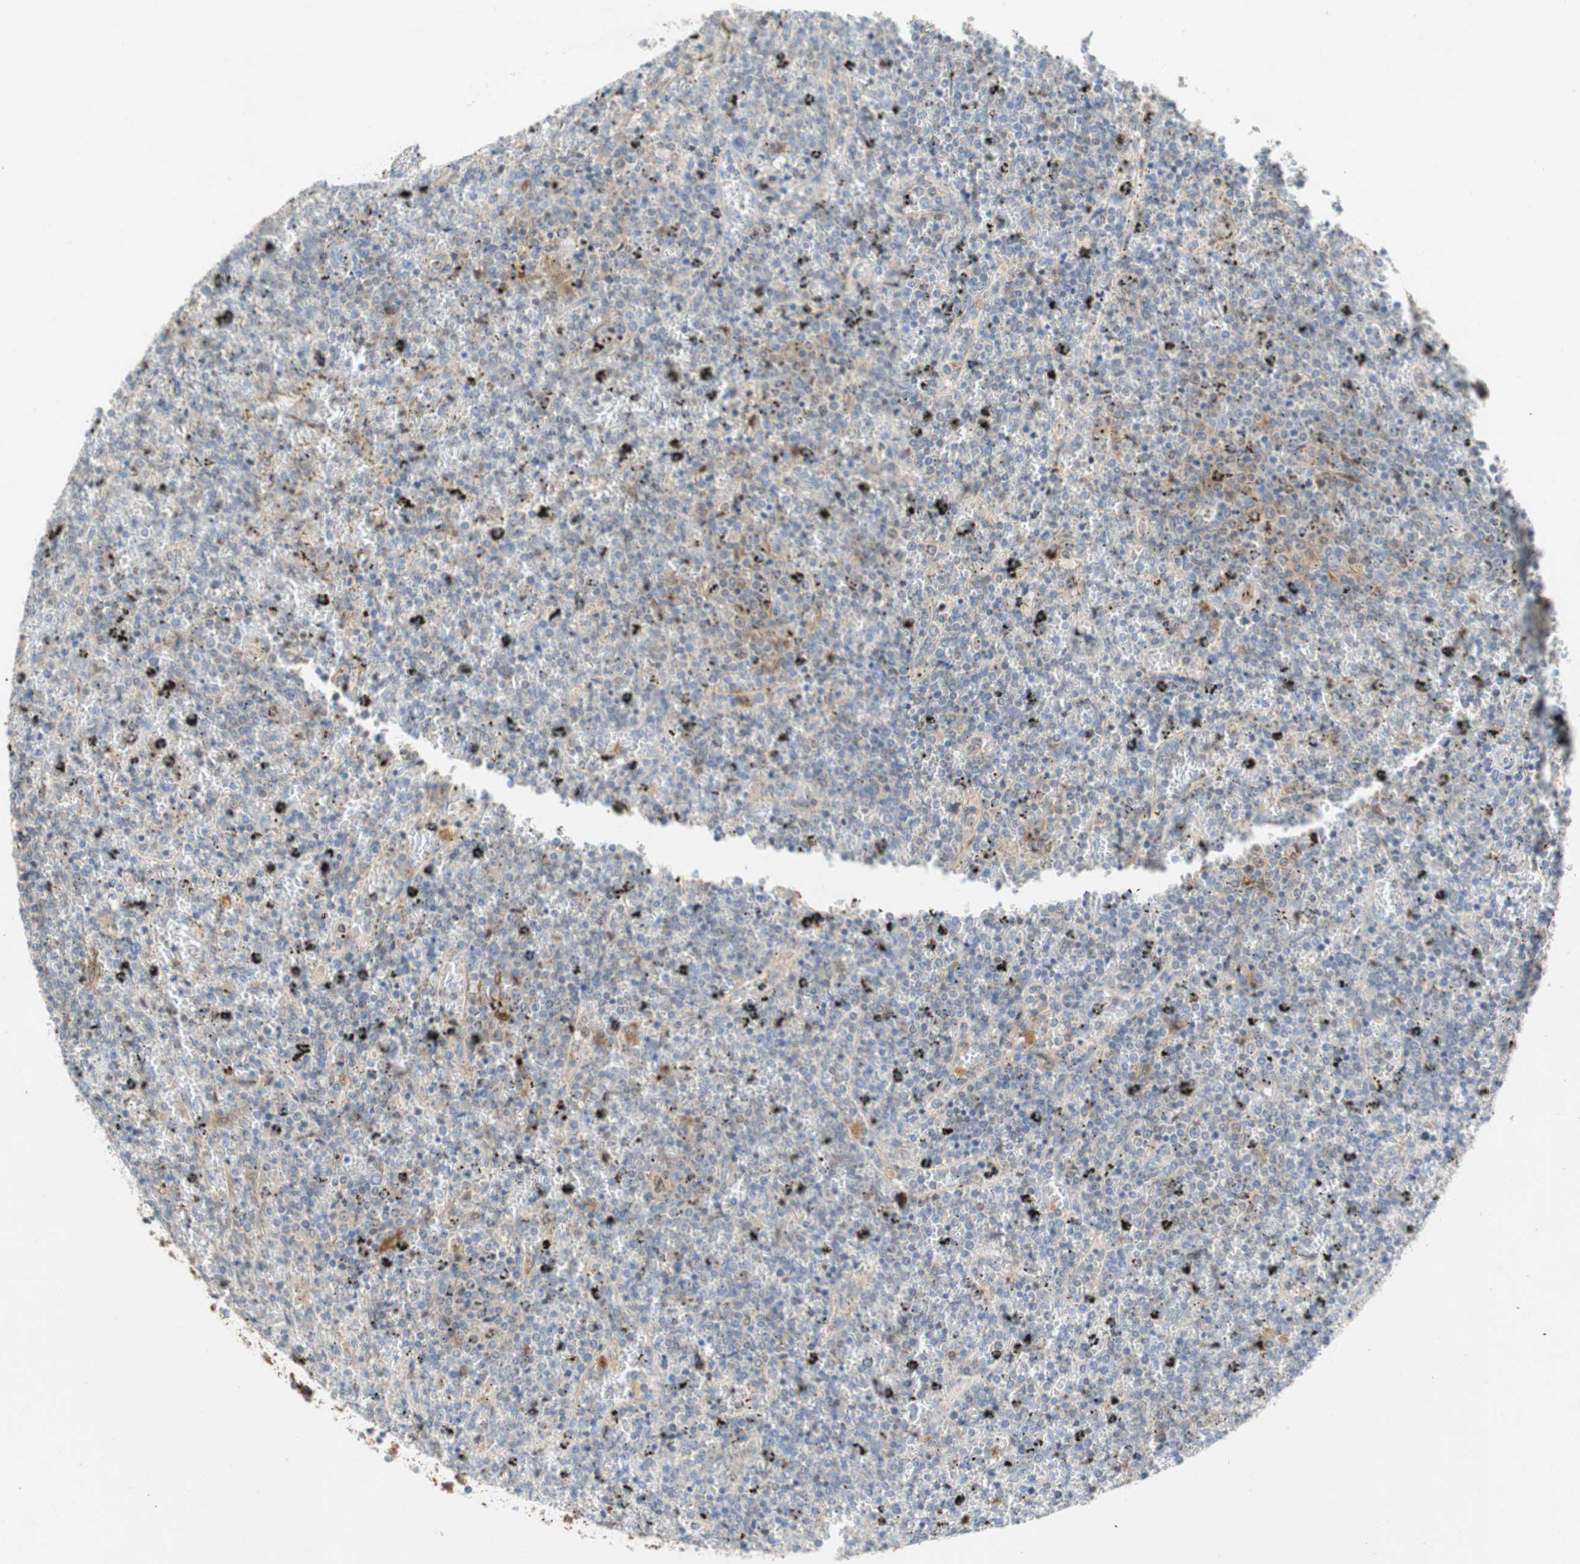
{"staining": {"intensity": "weak", "quantity": "<25%", "location": "cytoplasmic/membranous"}, "tissue": "lymphoma", "cell_type": "Tumor cells", "image_type": "cancer", "snomed": [{"axis": "morphology", "description": "Malignant lymphoma, non-Hodgkin's type, Low grade"}, {"axis": "topography", "description": "Spleen"}], "caption": "An immunohistochemistry (IHC) image of lymphoma is shown. There is no staining in tumor cells of lymphoma. (DAB (3,3'-diaminobenzidine) IHC visualized using brightfield microscopy, high magnification).", "gene": "RELB", "patient": {"sex": "female", "age": 77}}